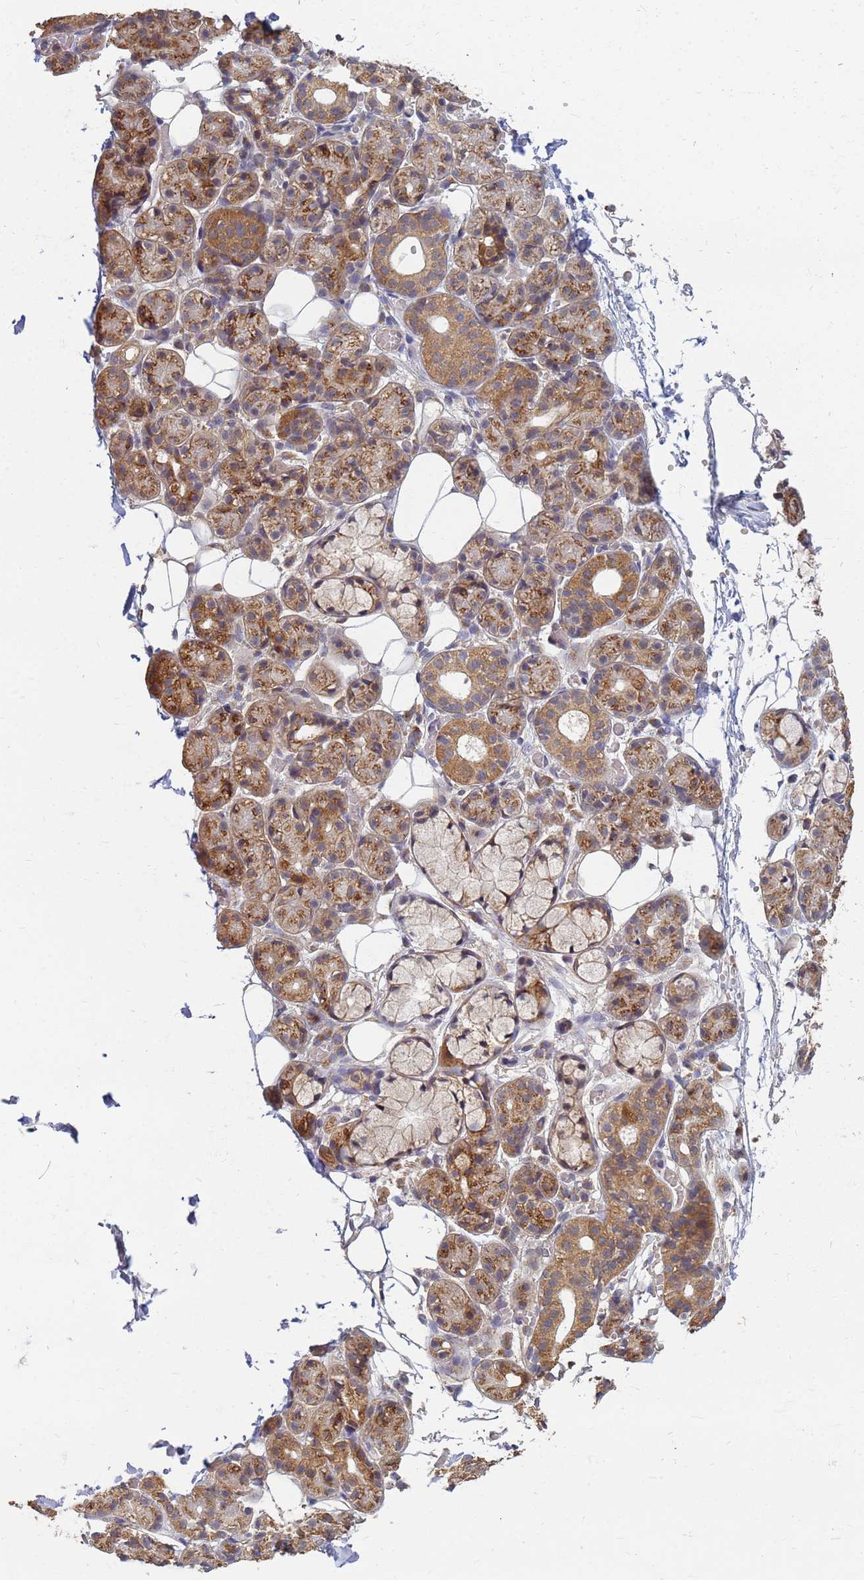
{"staining": {"intensity": "moderate", "quantity": ">75%", "location": "cytoplasmic/membranous"}, "tissue": "salivary gland", "cell_type": "Glandular cells", "image_type": "normal", "snomed": [{"axis": "morphology", "description": "Normal tissue, NOS"}, {"axis": "topography", "description": "Salivary gland"}], "caption": "Immunohistochemistry (IHC) (DAB) staining of benign human salivary gland displays moderate cytoplasmic/membranous protein staining in about >75% of glandular cells.", "gene": "ITGB4", "patient": {"sex": "male", "age": 63}}